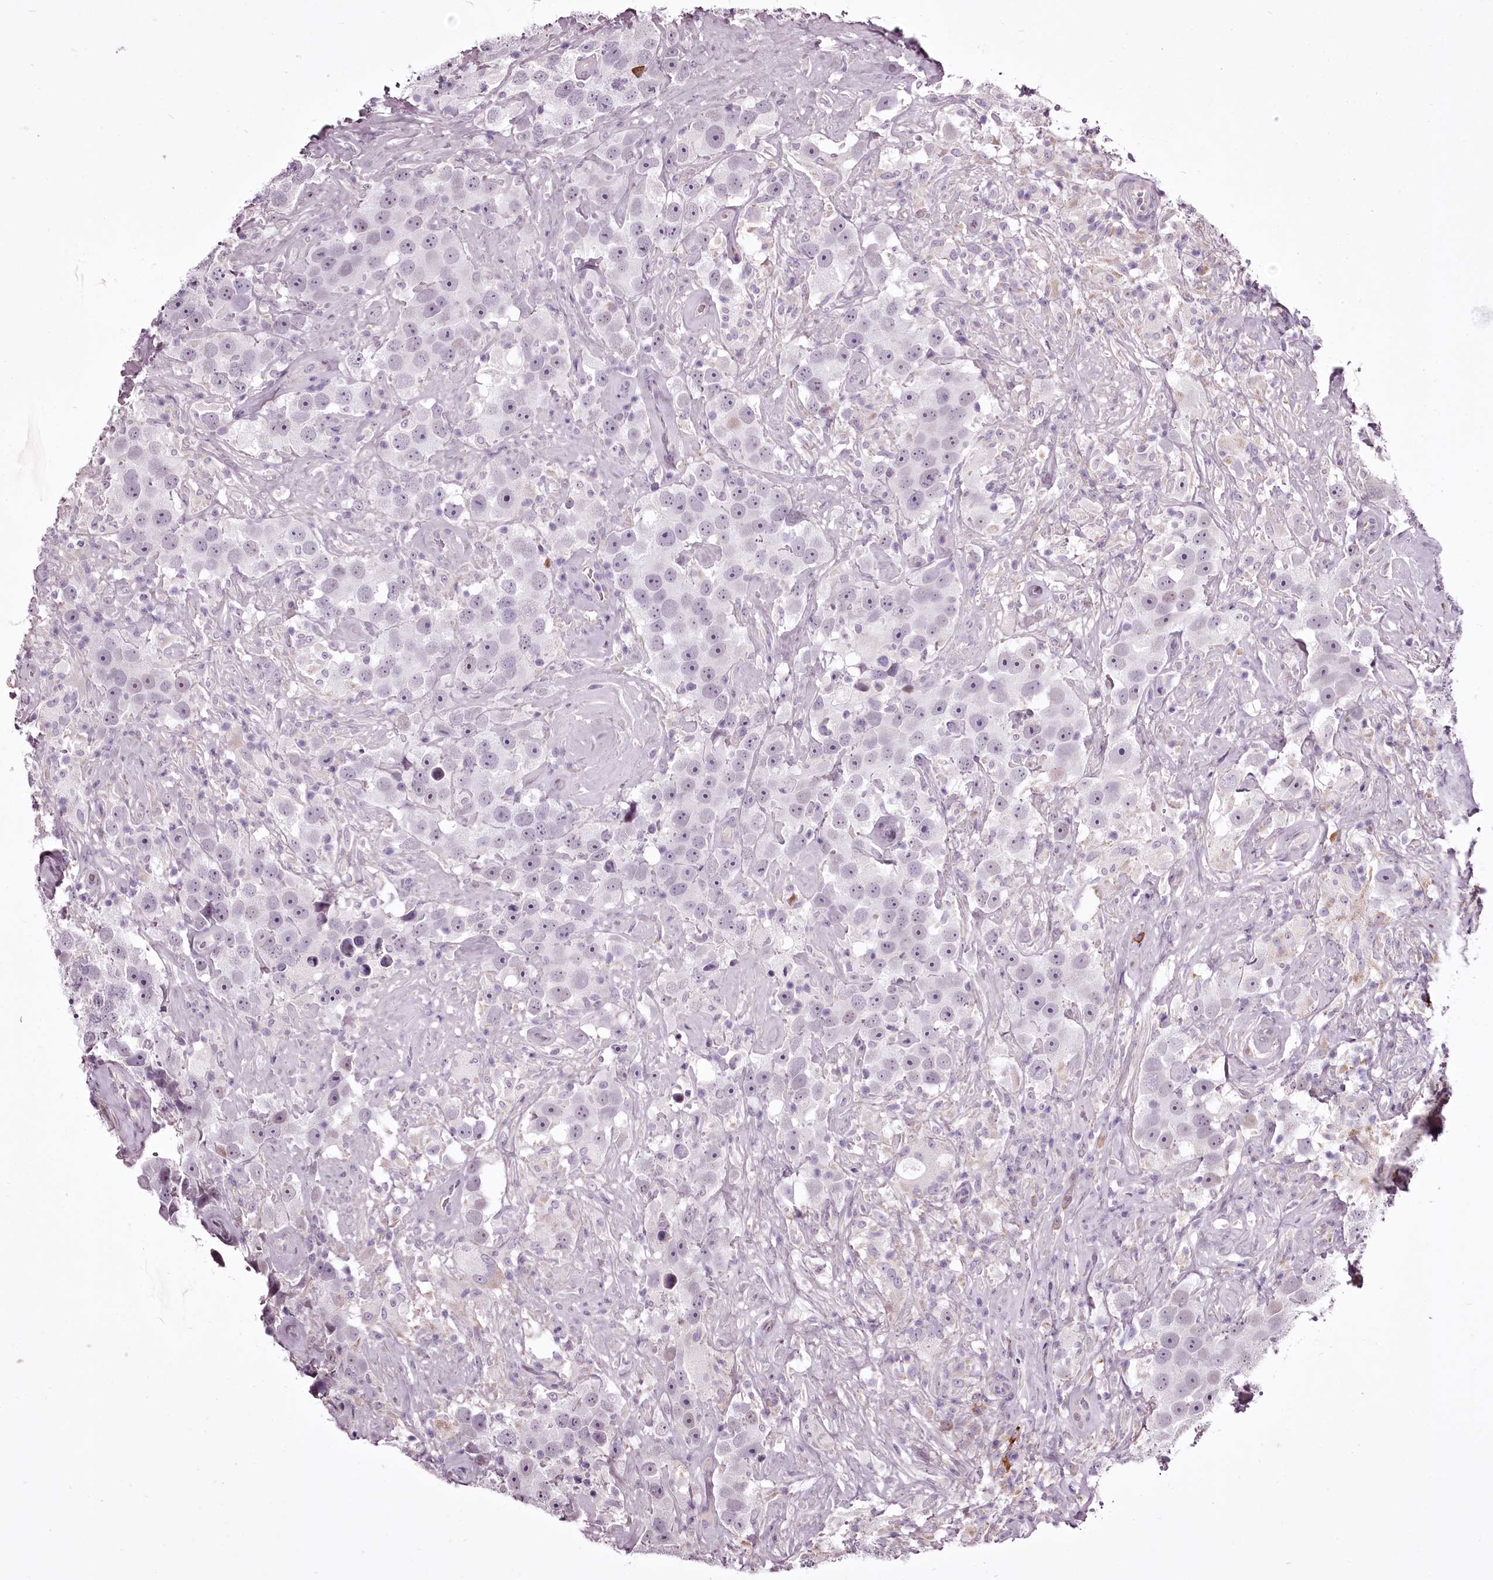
{"staining": {"intensity": "weak", "quantity": "<25%", "location": "nuclear"}, "tissue": "testis cancer", "cell_type": "Tumor cells", "image_type": "cancer", "snomed": [{"axis": "morphology", "description": "Seminoma, NOS"}, {"axis": "topography", "description": "Testis"}], "caption": "Tumor cells are negative for protein expression in human testis cancer. (DAB (3,3'-diaminobenzidine) immunohistochemistry with hematoxylin counter stain).", "gene": "C1orf56", "patient": {"sex": "male", "age": 49}}